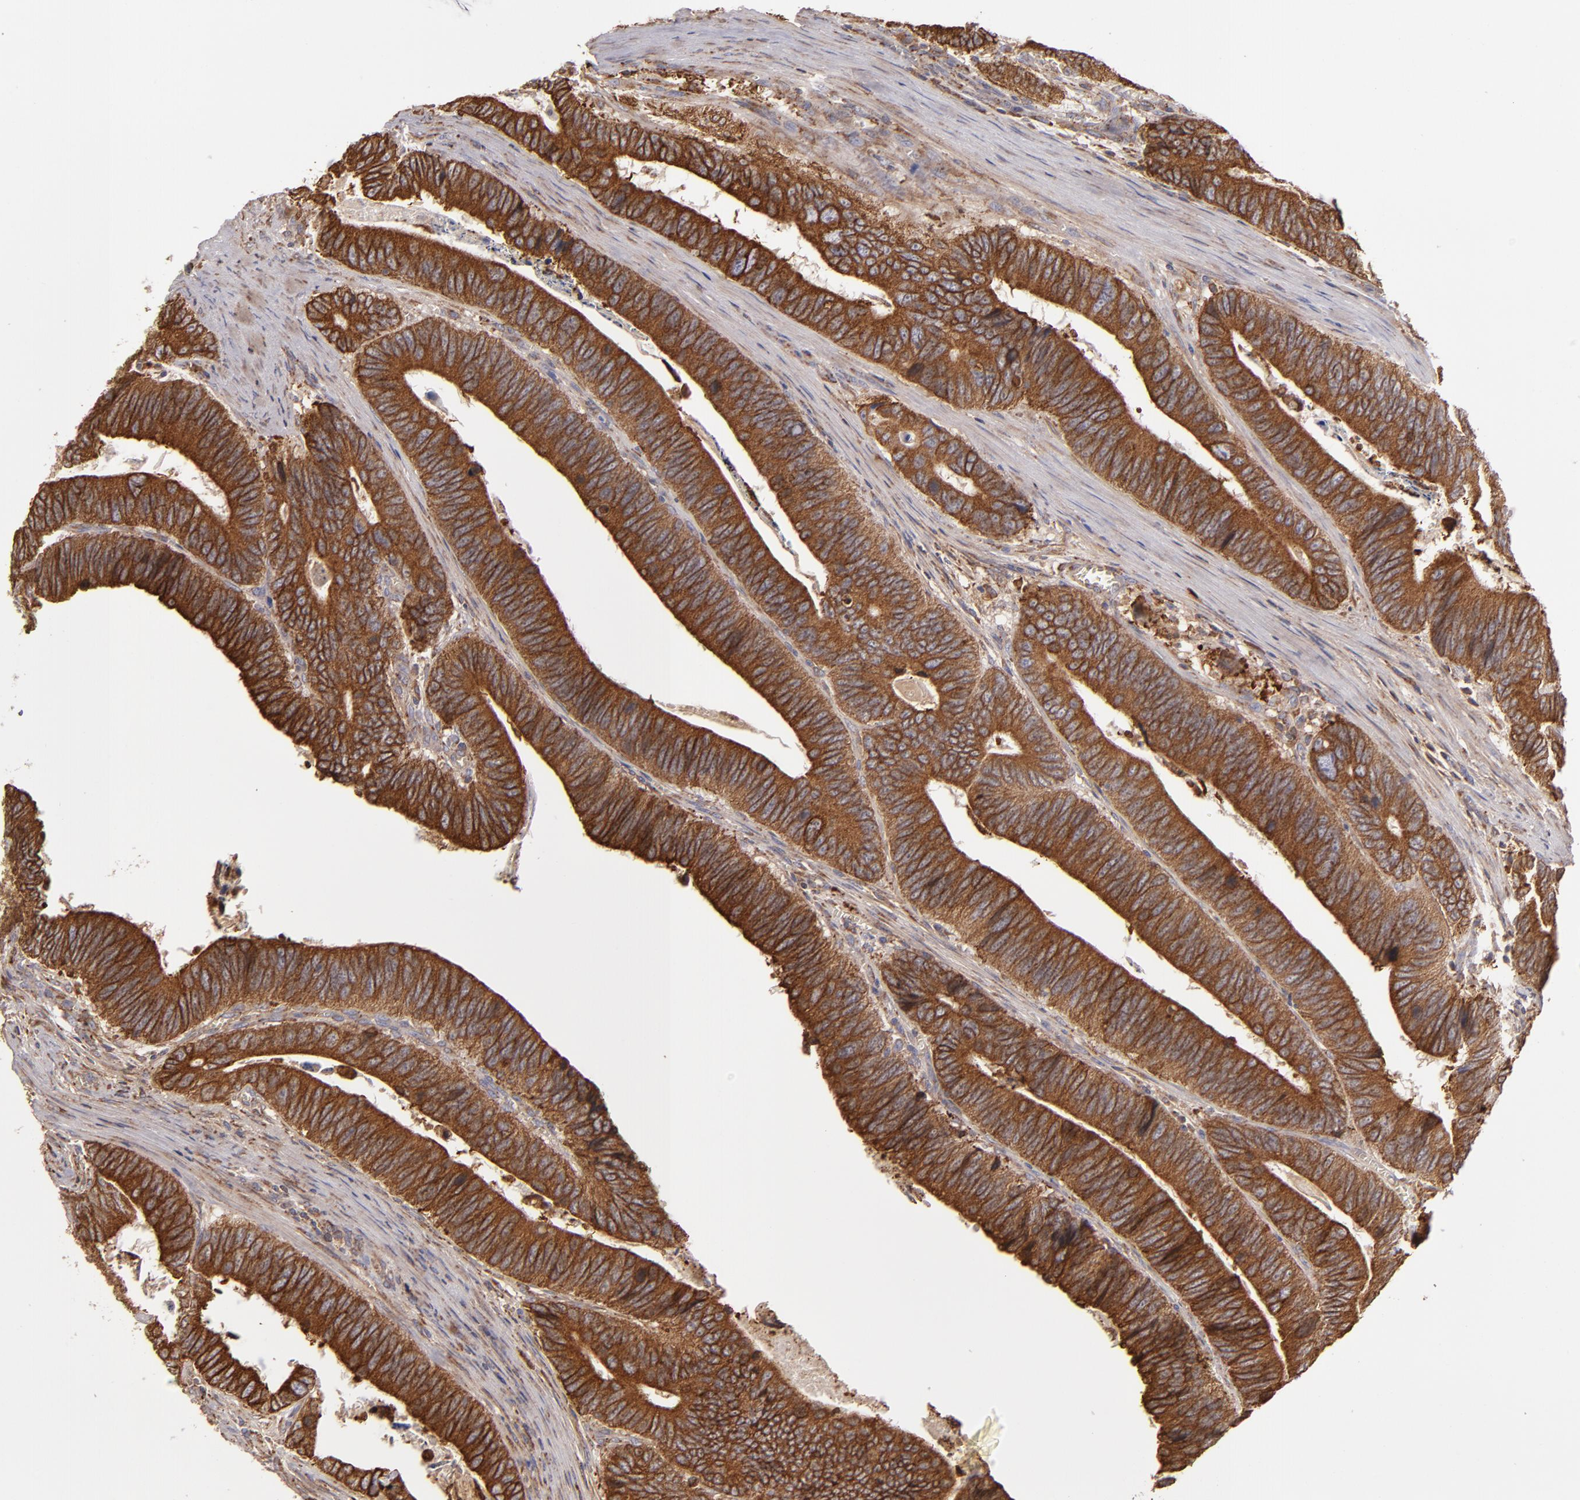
{"staining": {"intensity": "strong", "quantity": ">75%", "location": "cytoplasmic/membranous"}, "tissue": "colorectal cancer", "cell_type": "Tumor cells", "image_type": "cancer", "snomed": [{"axis": "morphology", "description": "Adenocarcinoma, NOS"}, {"axis": "topography", "description": "Colon"}], "caption": "An image showing strong cytoplasmic/membranous staining in approximately >75% of tumor cells in adenocarcinoma (colorectal), as visualized by brown immunohistochemical staining.", "gene": "CFB", "patient": {"sex": "male", "age": 72}}